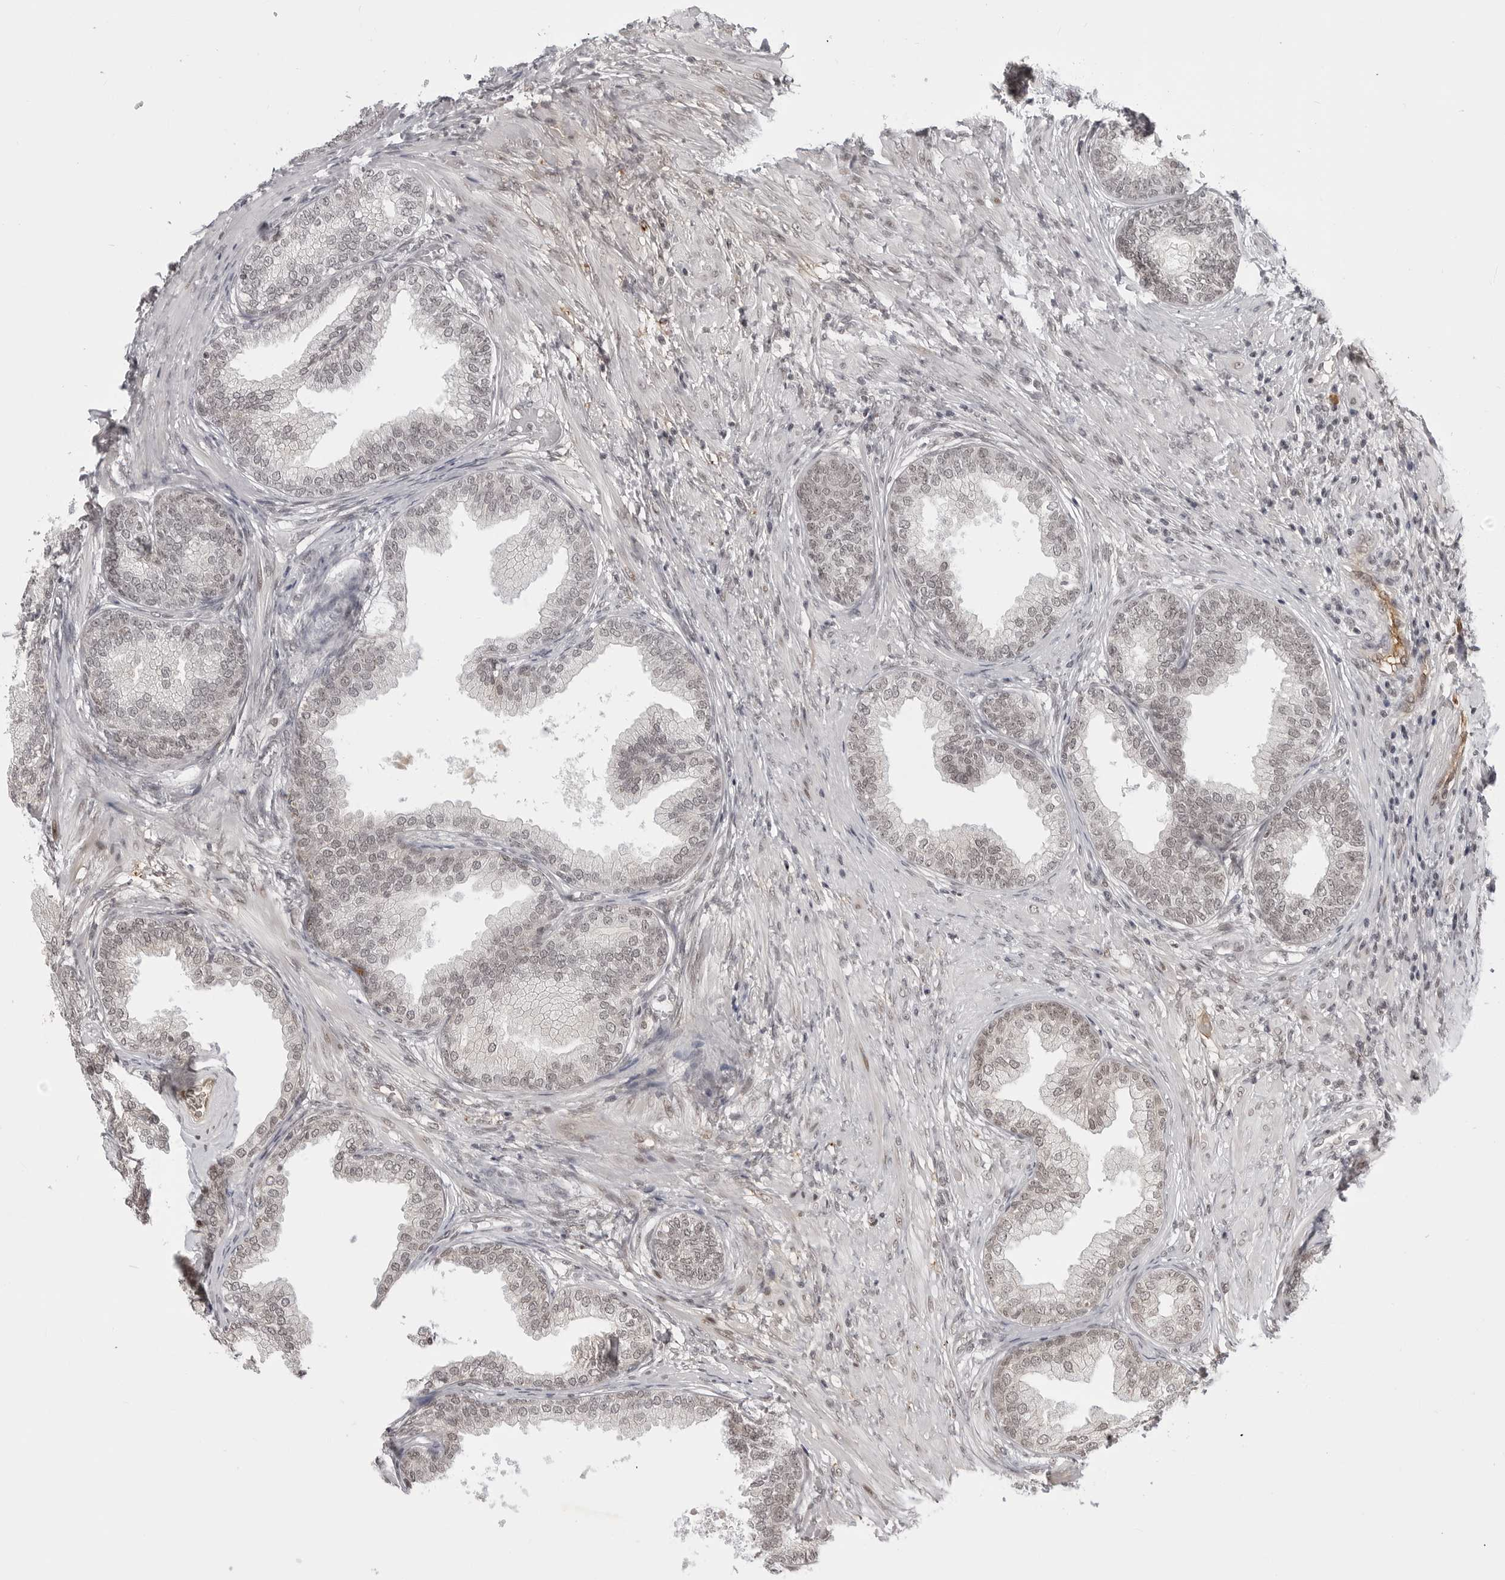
{"staining": {"intensity": "moderate", "quantity": "<25%", "location": "nuclear"}, "tissue": "prostate", "cell_type": "Glandular cells", "image_type": "normal", "snomed": [{"axis": "morphology", "description": "Normal tissue, NOS"}, {"axis": "topography", "description": "Prostate"}], "caption": "Glandular cells exhibit low levels of moderate nuclear staining in approximately <25% of cells in unremarkable prostate.", "gene": "PHF3", "patient": {"sex": "male", "age": 76}}